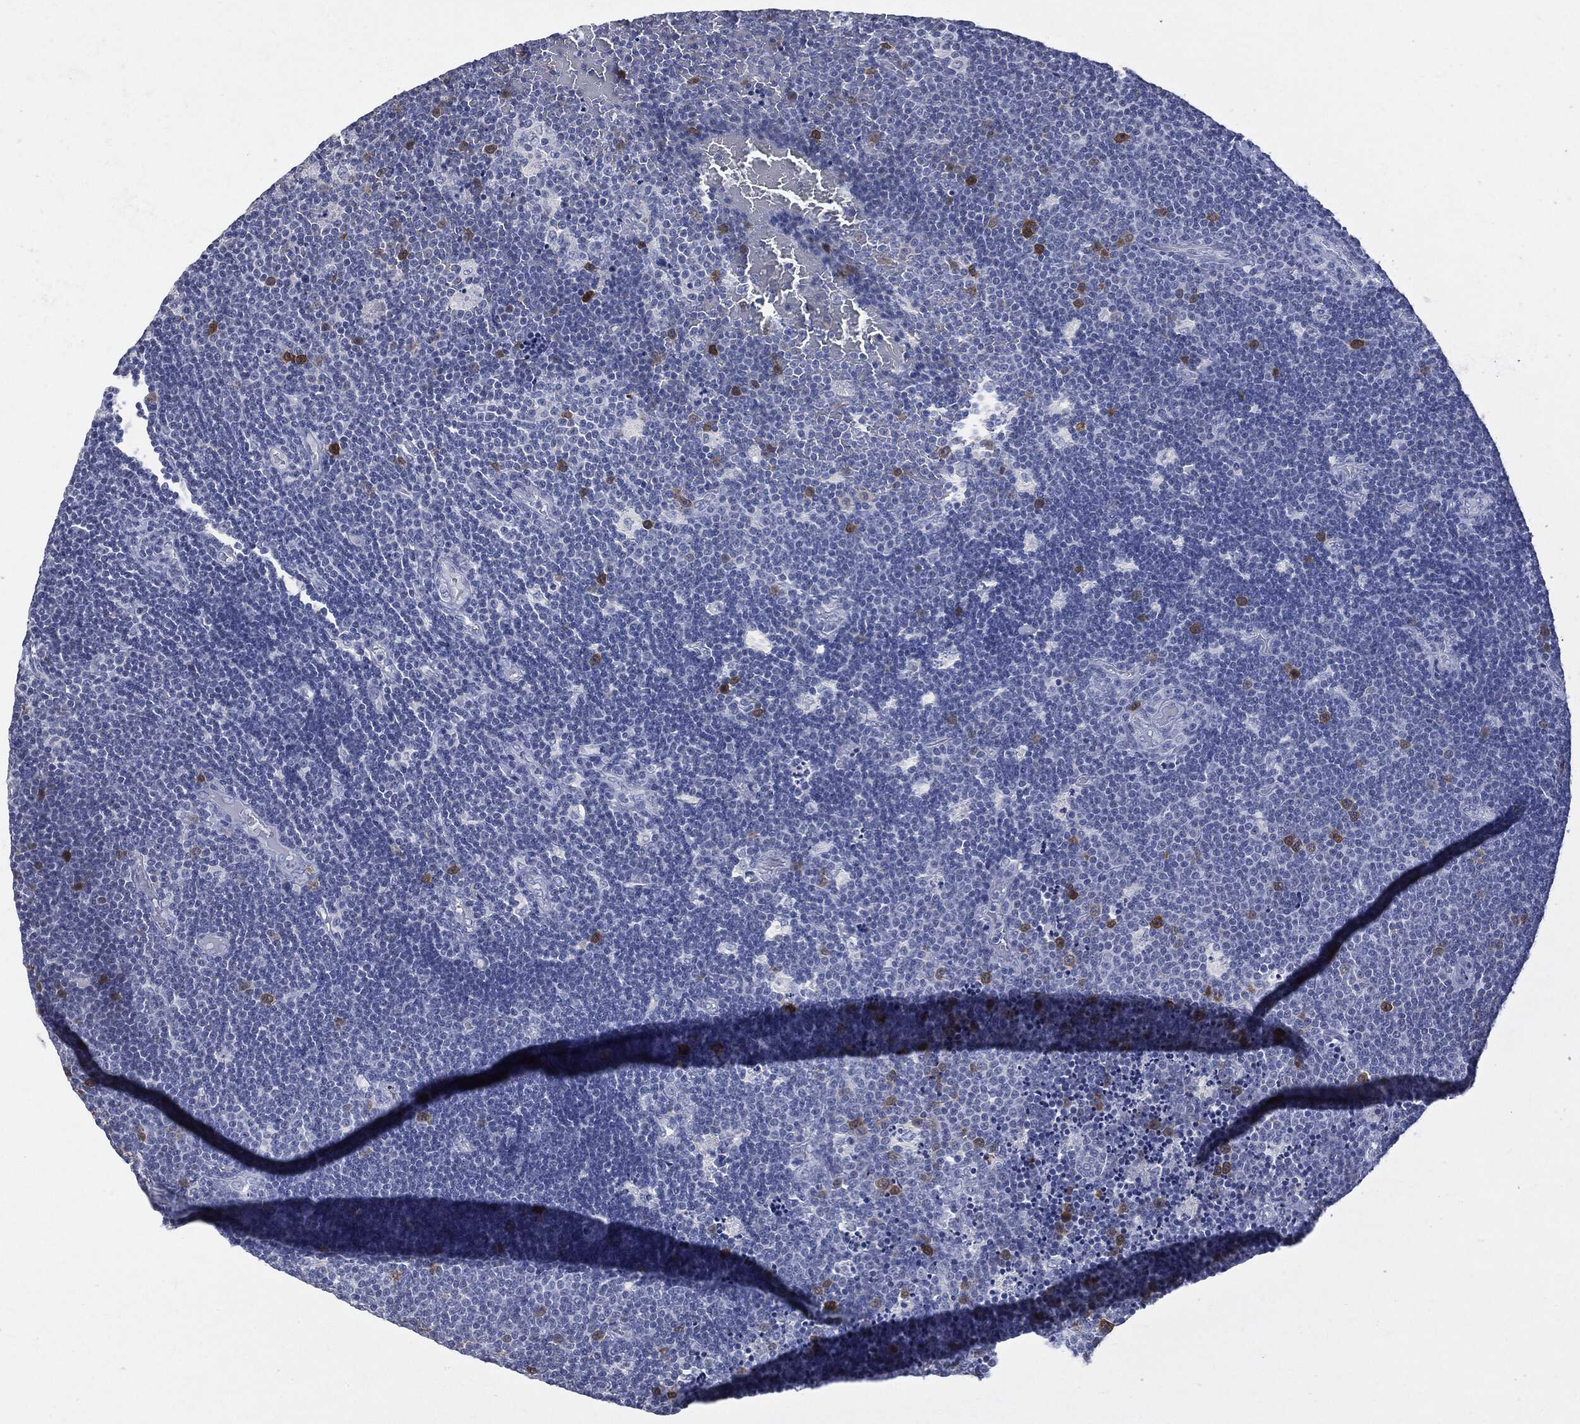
{"staining": {"intensity": "strong", "quantity": "<25%", "location": "cytoplasmic/membranous"}, "tissue": "lymphoma", "cell_type": "Tumor cells", "image_type": "cancer", "snomed": [{"axis": "morphology", "description": "Malignant lymphoma, non-Hodgkin's type, Low grade"}, {"axis": "topography", "description": "Brain"}], "caption": "Immunohistochemistry (IHC) histopathology image of neoplastic tissue: human malignant lymphoma, non-Hodgkin's type (low-grade) stained using immunohistochemistry exhibits medium levels of strong protein expression localized specifically in the cytoplasmic/membranous of tumor cells, appearing as a cytoplasmic/membranous brown color.", "gene": "UBE2C", "patient": {"sex": "female", "age": 66}}